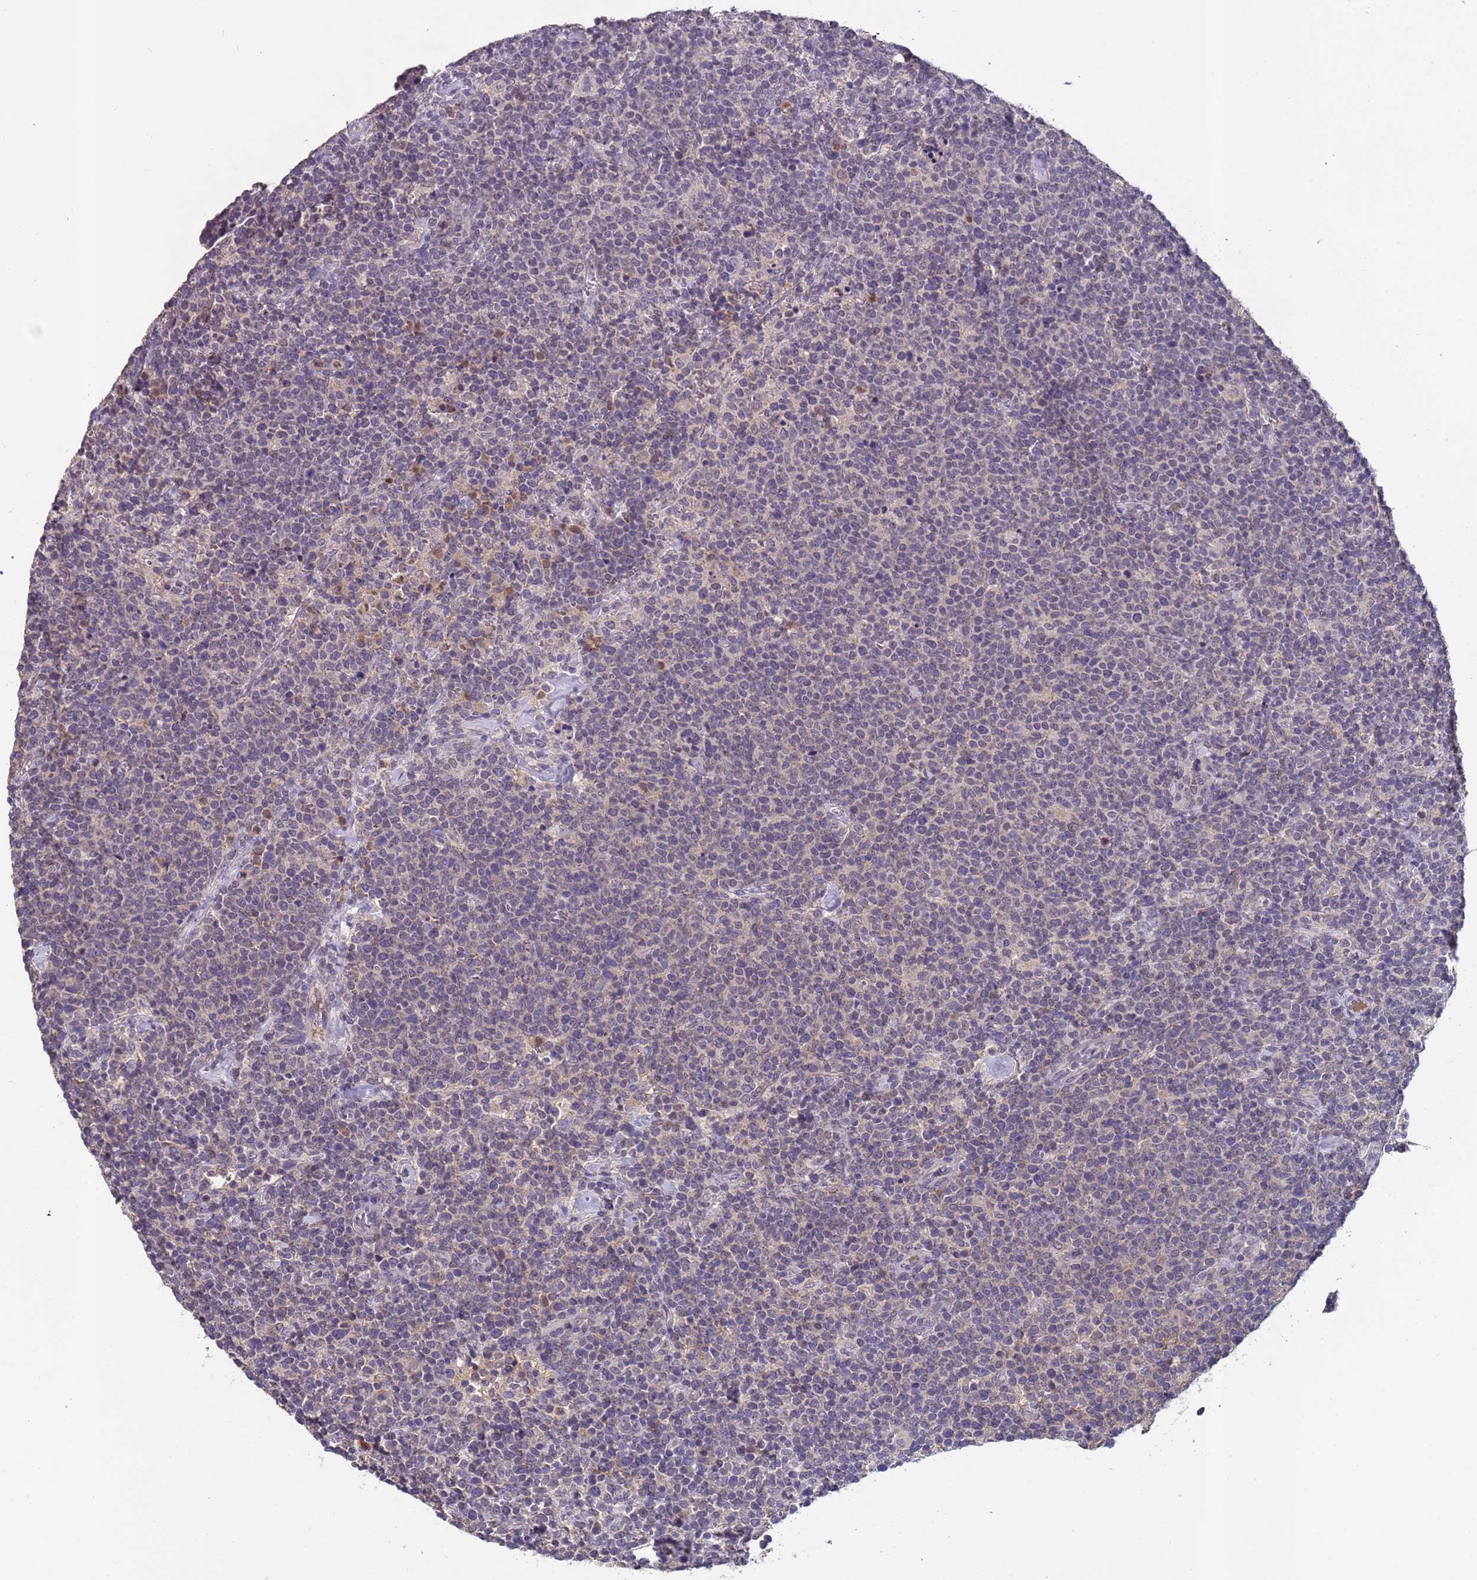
{"staining": {"intensity": "negative", "quantity": "none", "location": "none"}, "tissue": "lymphoma", "cell_type": "Tumor cells", "image_type": "cancer", "snomed": [{"axis": "morphology", "description": "Malignant lymphoma, non-Hodgkin's type, High grade"}, {"axis": "topography", "description": "Lymph node"}], "caption": "Tumor cells show no significant staining in lymphoma.", "gene": "ZNF248", "patient": {"sex": "male", "age": 61}}